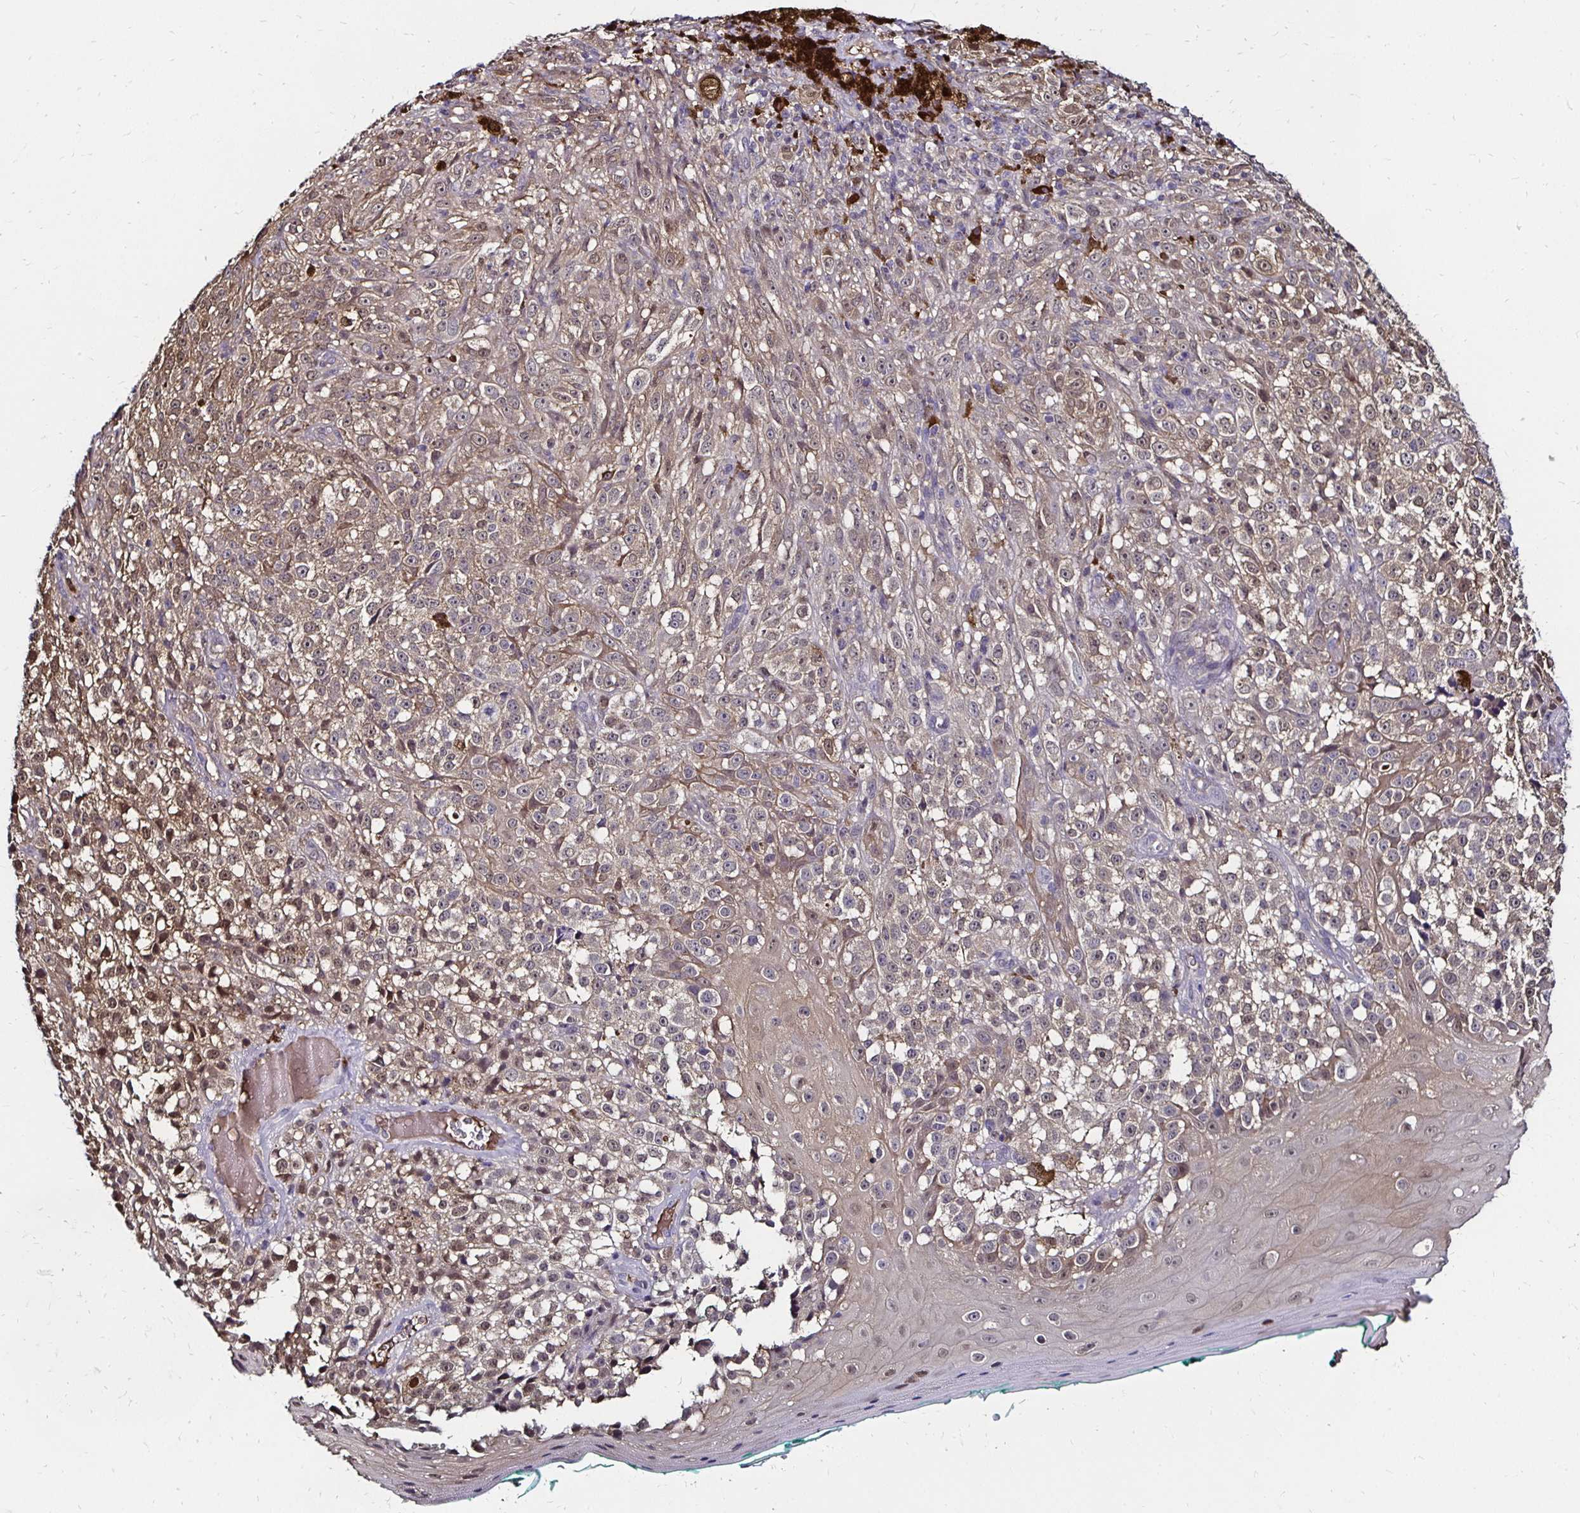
{"staining": {"intensity": "weak", "quantity": "25%-75%", "location": "cytoplasmic/membranous,nuclear"}, "tissue": "melanoma", "cell_type": "Tumor cells", "image_type": "cancer", "snomed": [{"axis": "morphology", "description": "Malignant melanoma, NOS"}, {"axis": "topography", "description": "Skin"}], "caption": "Protein expression analysis of melanoma shows weak cytoplasmic/membranous and nuclear expression in about 25%-75% of tumor cells.", "gene": "TXN", "patient": {"sex": "male", "age": 79}}